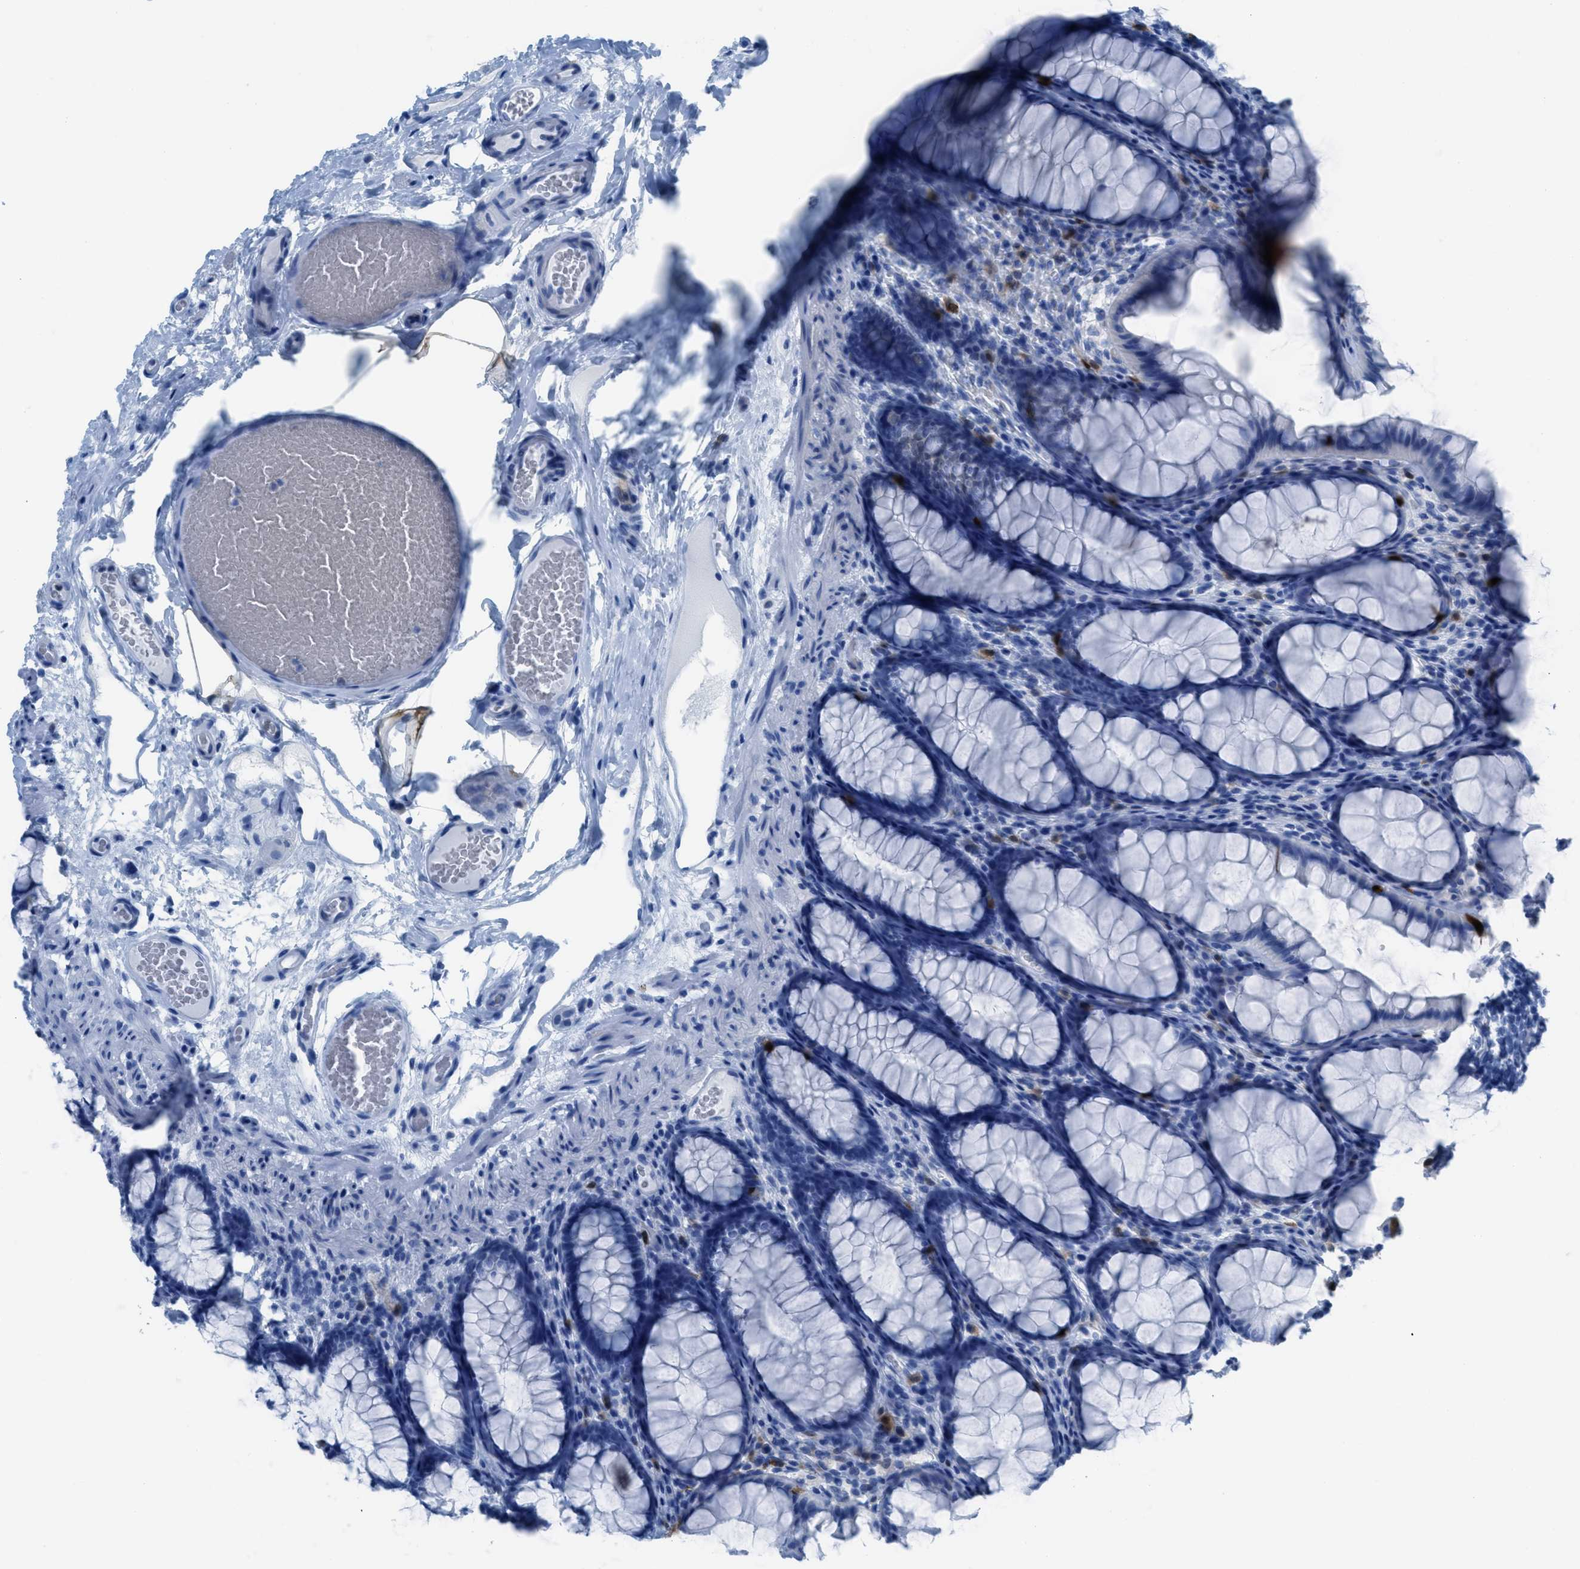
{"staining": {"intensity": "negative", "quantity": "none", "location": "none"}, "tissue": "colon", "cell_type": "Endothelial cells", "image_type": "normal", "snomed": [{"axis": "morphology", "description": "Normal tissue, NOS"}, {"axis": "topography", "description": "Colon"}], "caption": "IHC of unremarkable human colon demonstrates no staining in endothelial cells.", "gene": "CDKN2A", "patient": {"sex": "female", "age": 55}}